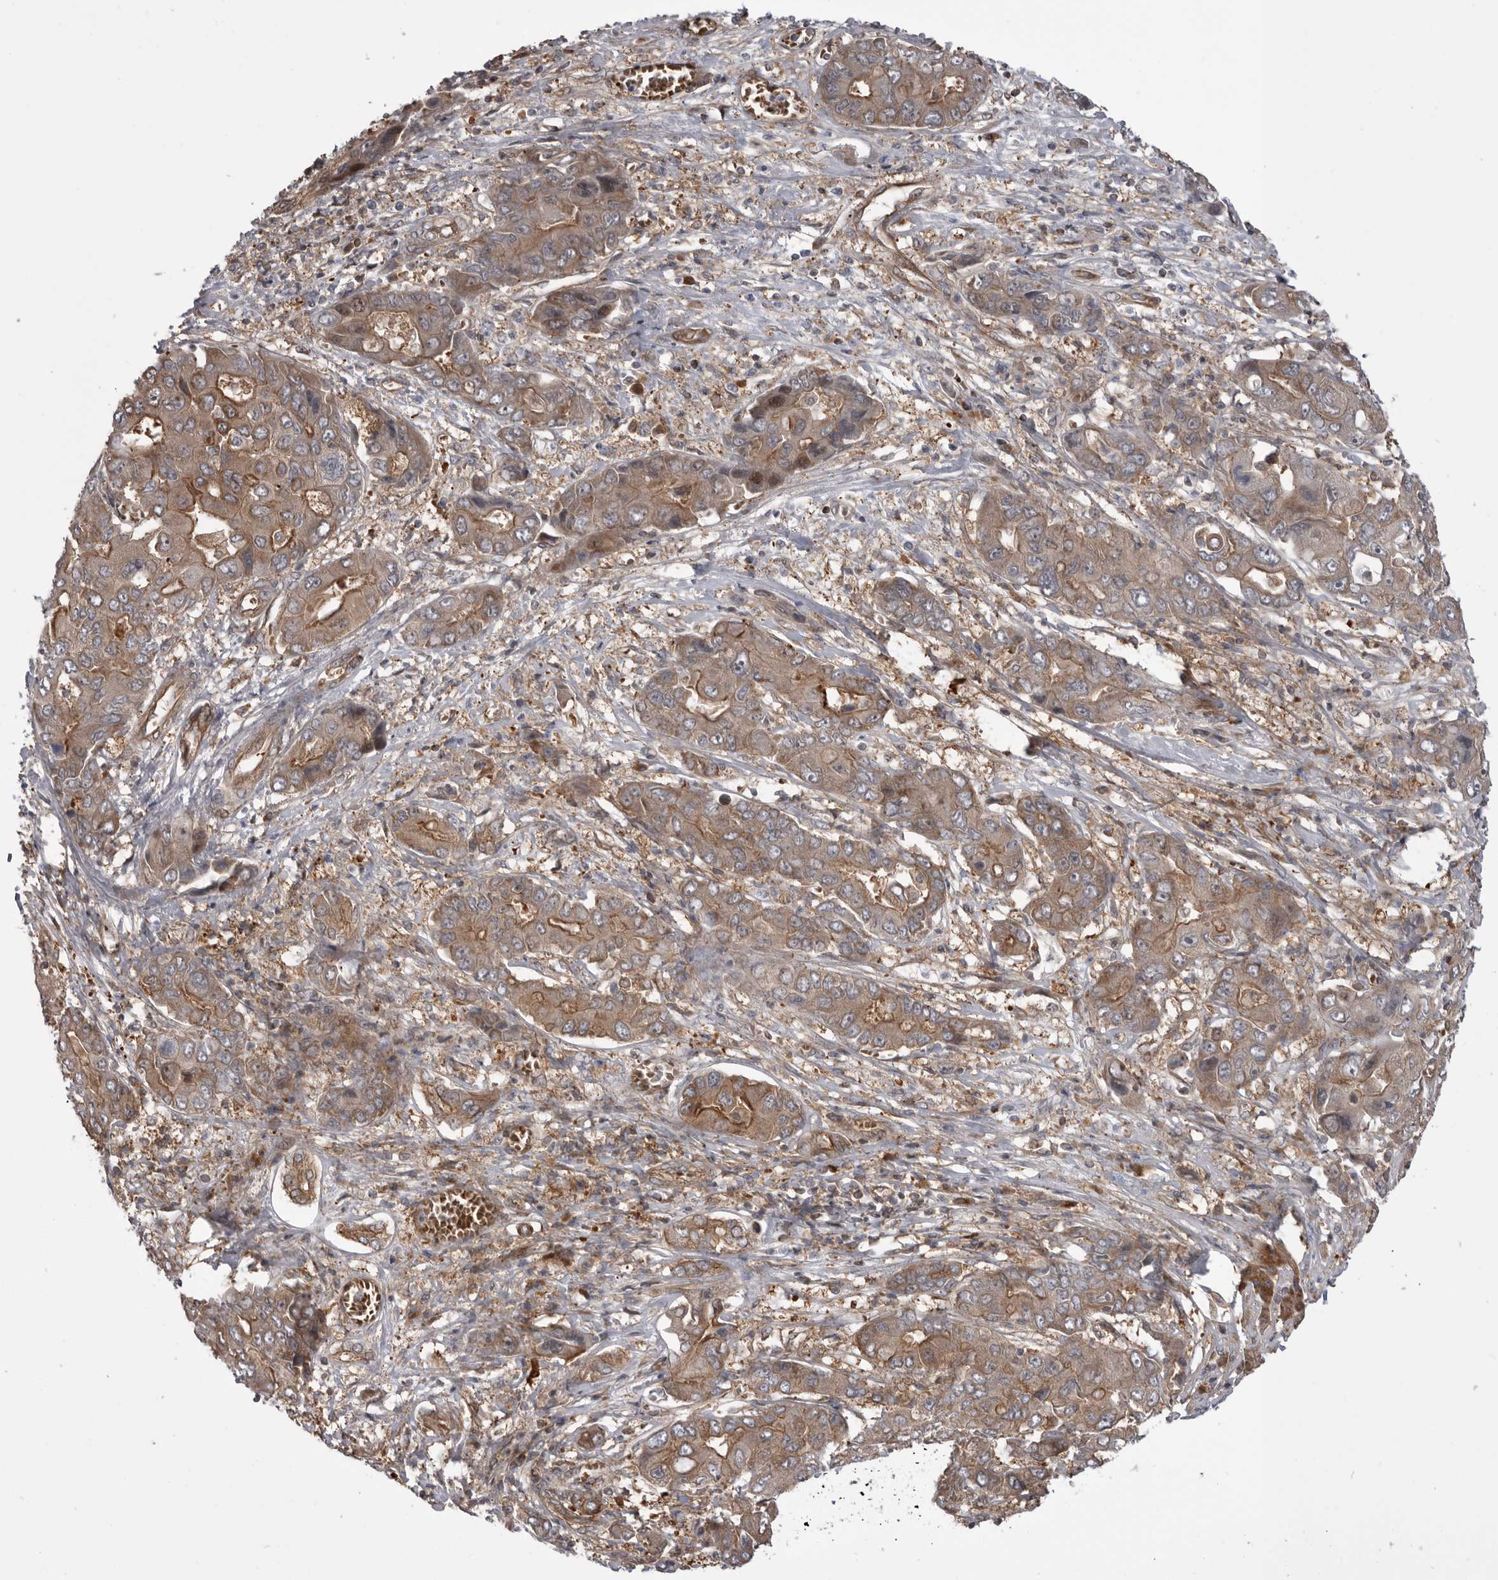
{"staining": {"intensity": "moderate", "quantity": ">75%", "location": "cytoplasmic/membranous"}, "tissue": "liver cancer", "cell_type": "Tumor cells", "image_type": "cancer", "snomed": [{"axis": "morphology", "description": "Cholangiocarcinoma"}, {"axis": "topography", "description": "Liver"}], "caption": "A brown stain shows moderate cytoplasmic/membranous staining of a protein in cholangiocarcinoma (liver) tumor cells.", "gene": "RAB3GAP2", "patient": {"sex": "male", "age": 67}}